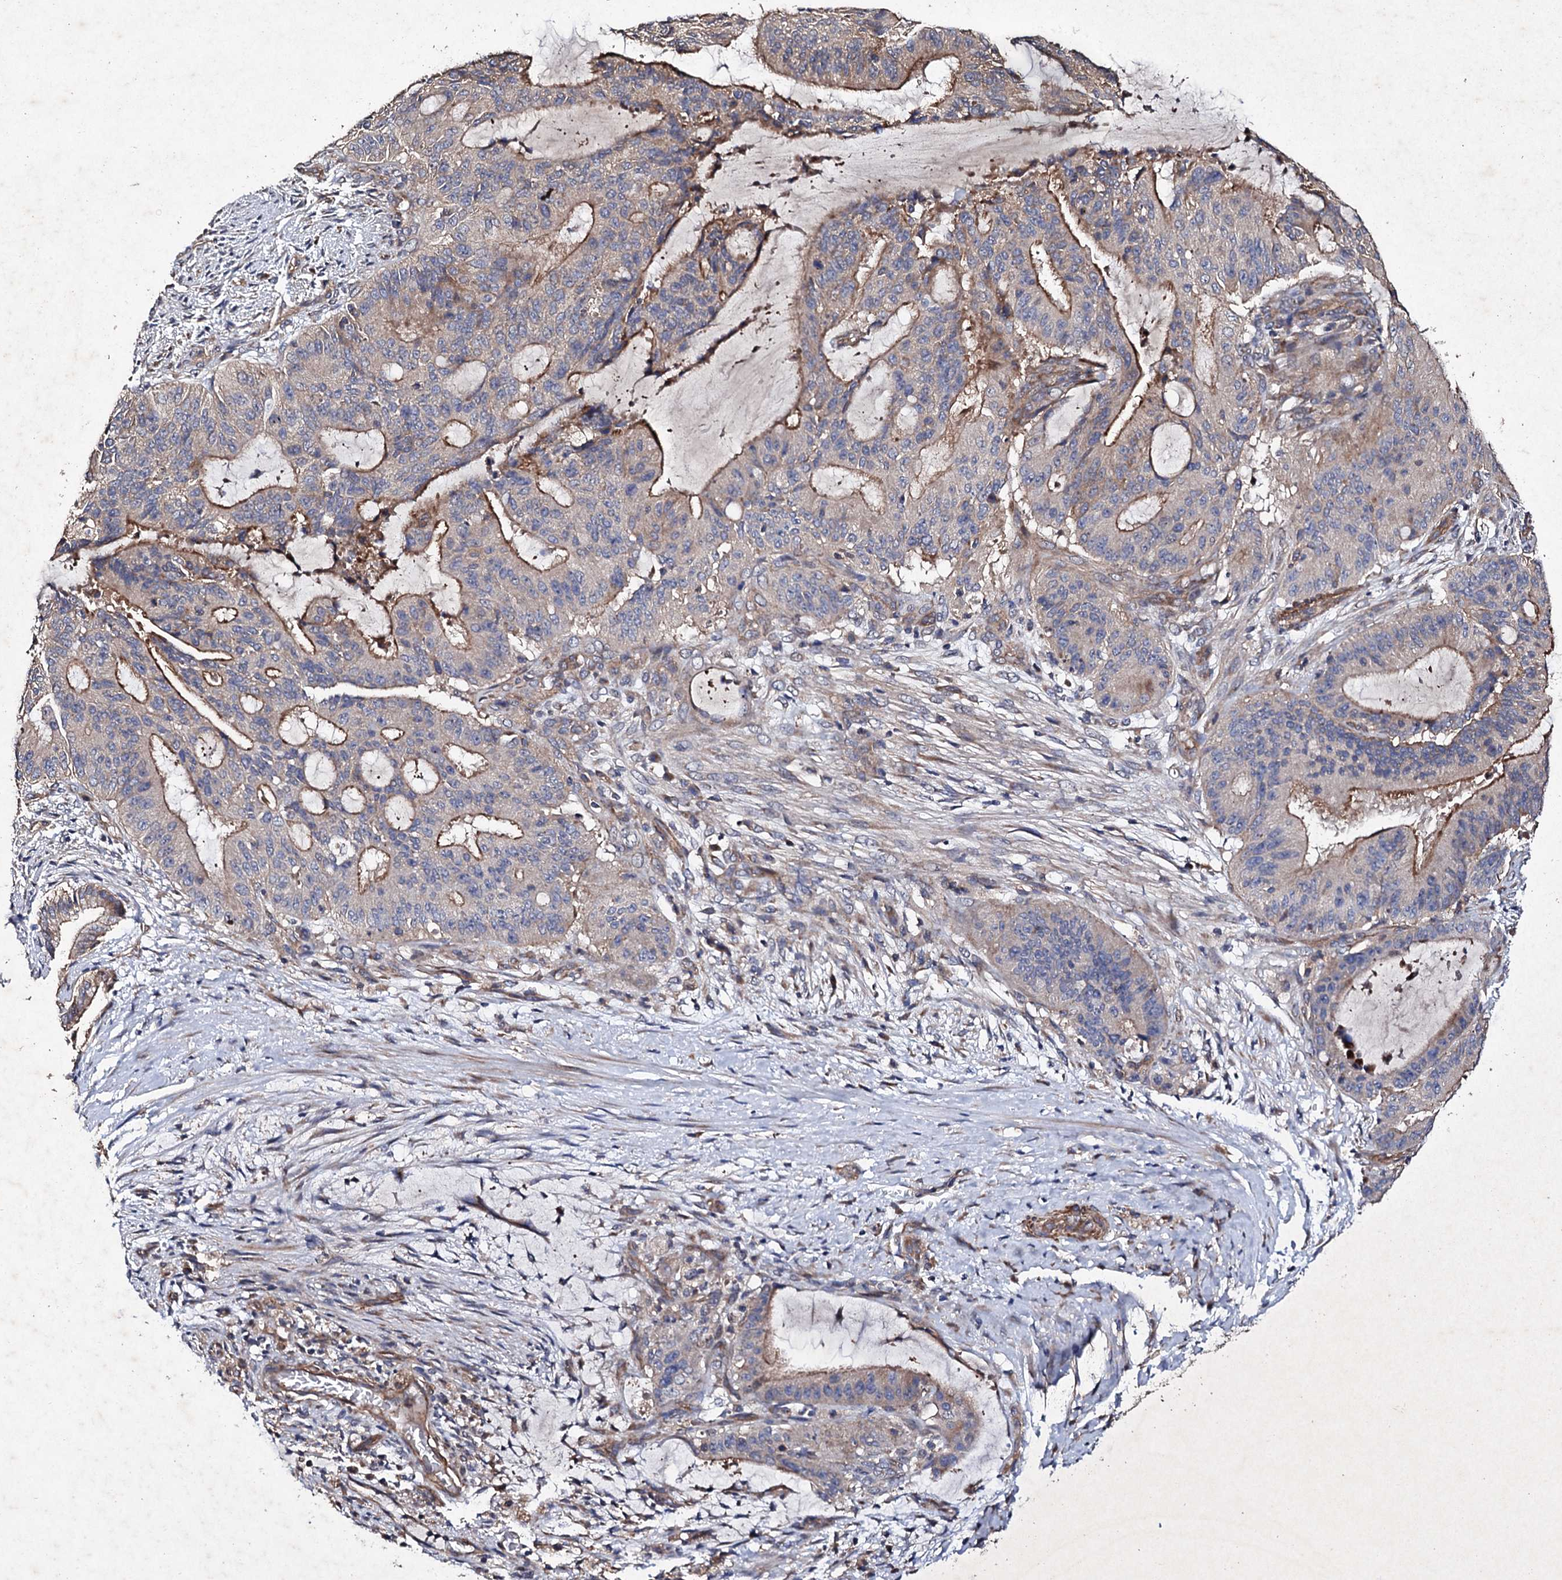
{"staining": {"intensity": "moderate", "quantity": "25%-75%", "location": "cytoplasmic/membranous"}, "tissue": "liver cancer", "cell_type": "Tumor cells", "image_type": "cancer", "snomed": [{"axis": "morphology", "description": "Normal tissue, NOS"}, {"axis": "morphology", "description": "Cholangiocarcinoma"}, {"axis": "topography", "description": "Liver"}, {"axis": "topography", "description": "Peripheral nerve tissue"}], "caption": "The immunohistochemical stain highlights moderate cytoplasmic/membranous positivity in tumor cells of liver cancer (cholangiocarcinoma) tissue.", "gene": "MOCOS", "patient": {"sex": "female", "age": 73}}